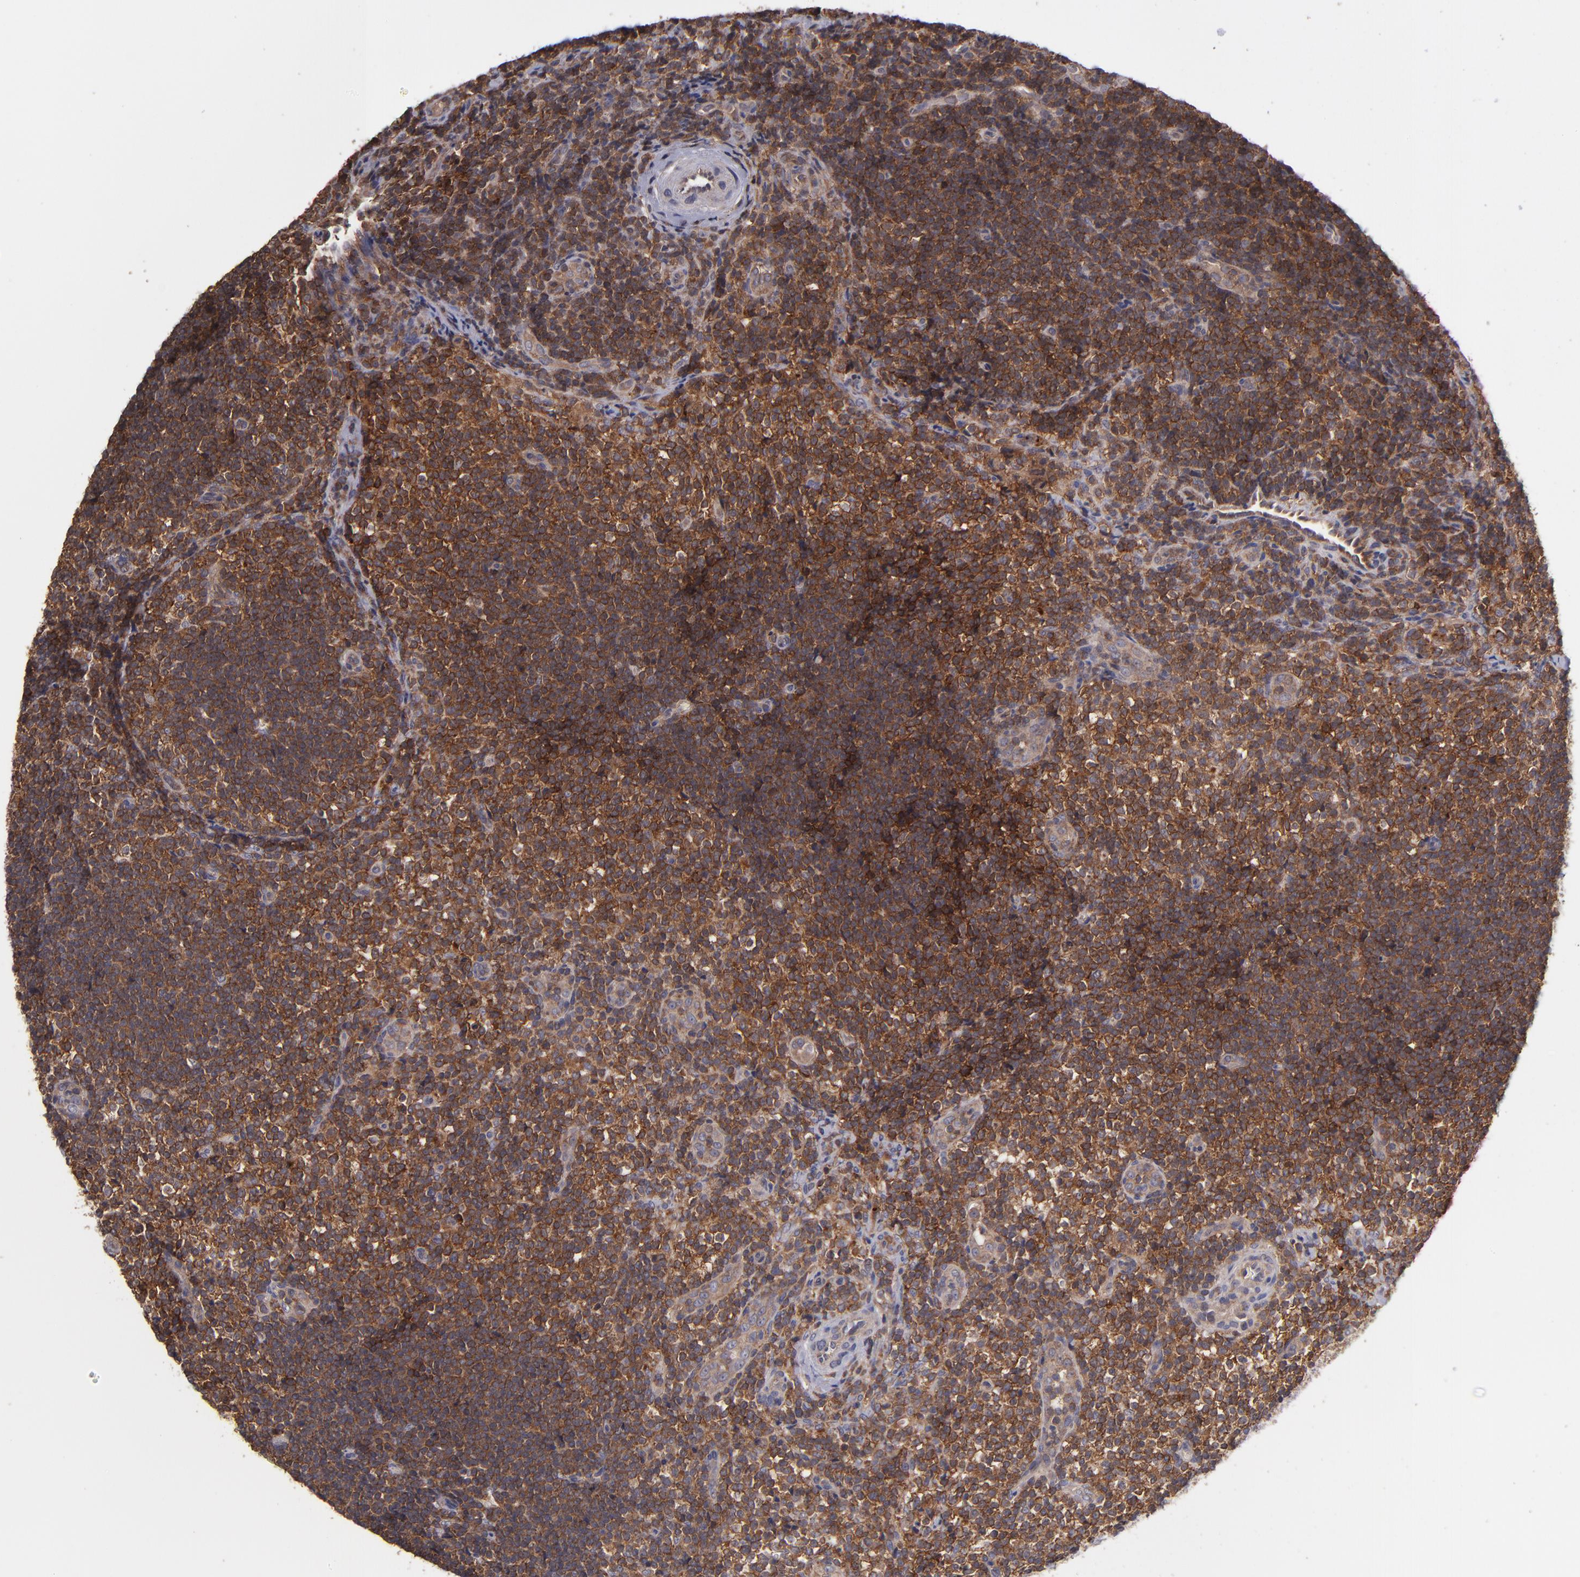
{"staining": {"intensity": "strong", "quantity": ">75%", "location": "cytoplasmic/membranous"}, "tissue": "lymphoma", "cell_type": "Tumor cells", "image_type": "cancer", "snomed": [{"axis": "morphology", "description": "Malignant lymphoma, non-Hodgkin's type, Low grade"}, {"axis": "topography", "description": "Lymph node"}], "caption": "Strong cytoplasmic/membranous positivity is present in approximately >75% of tumor cells in lymphoma.", "gene": "NF2", "patient": {"sex": "female", "age": 76}}